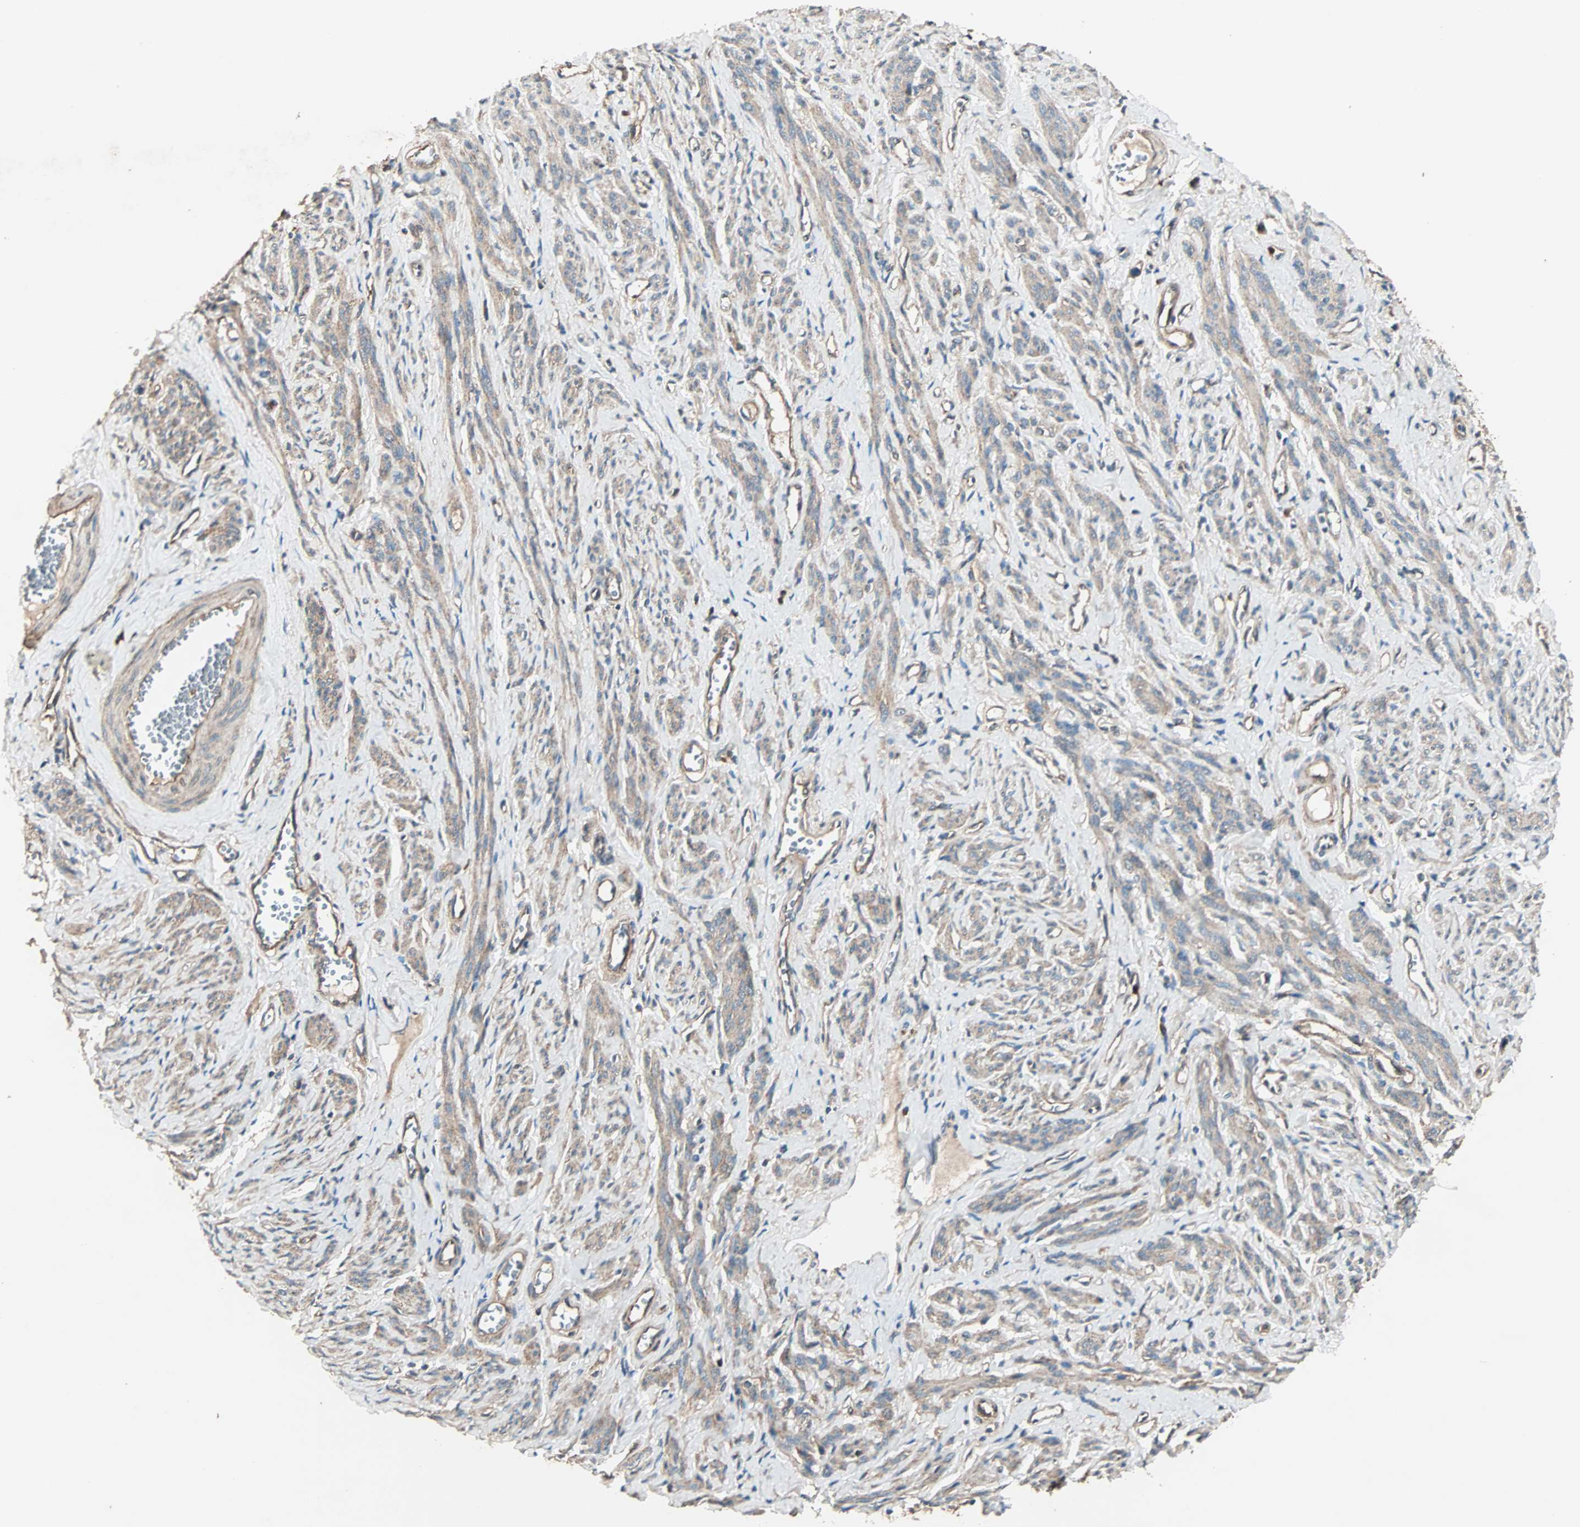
{"staining": {"intensity": "moderate", "quantity": ">75%", "location": "cytoplasmic/membranous"}, "tissue": "smooth muscle", "cell_type": "Smooth muscle cells", "image_type": "normal", "snomed": [{"axis": "morphology", "description": "Normal tissue, NOS"}, {"axis": "topography", "description": "Cervix"}, {"axis": "topography", "description": "Endometrium"}], "caption": "Smooth muscle stained with immunohistochemistry displays moderate cytoplasmic/membranous positivity in about >75% of smooth muscle cells. The protein of interest is shown in brown color, while the nuclei are stained blue.", "gene": "GCK", "patient": {"sex": "female", "age": 65}}